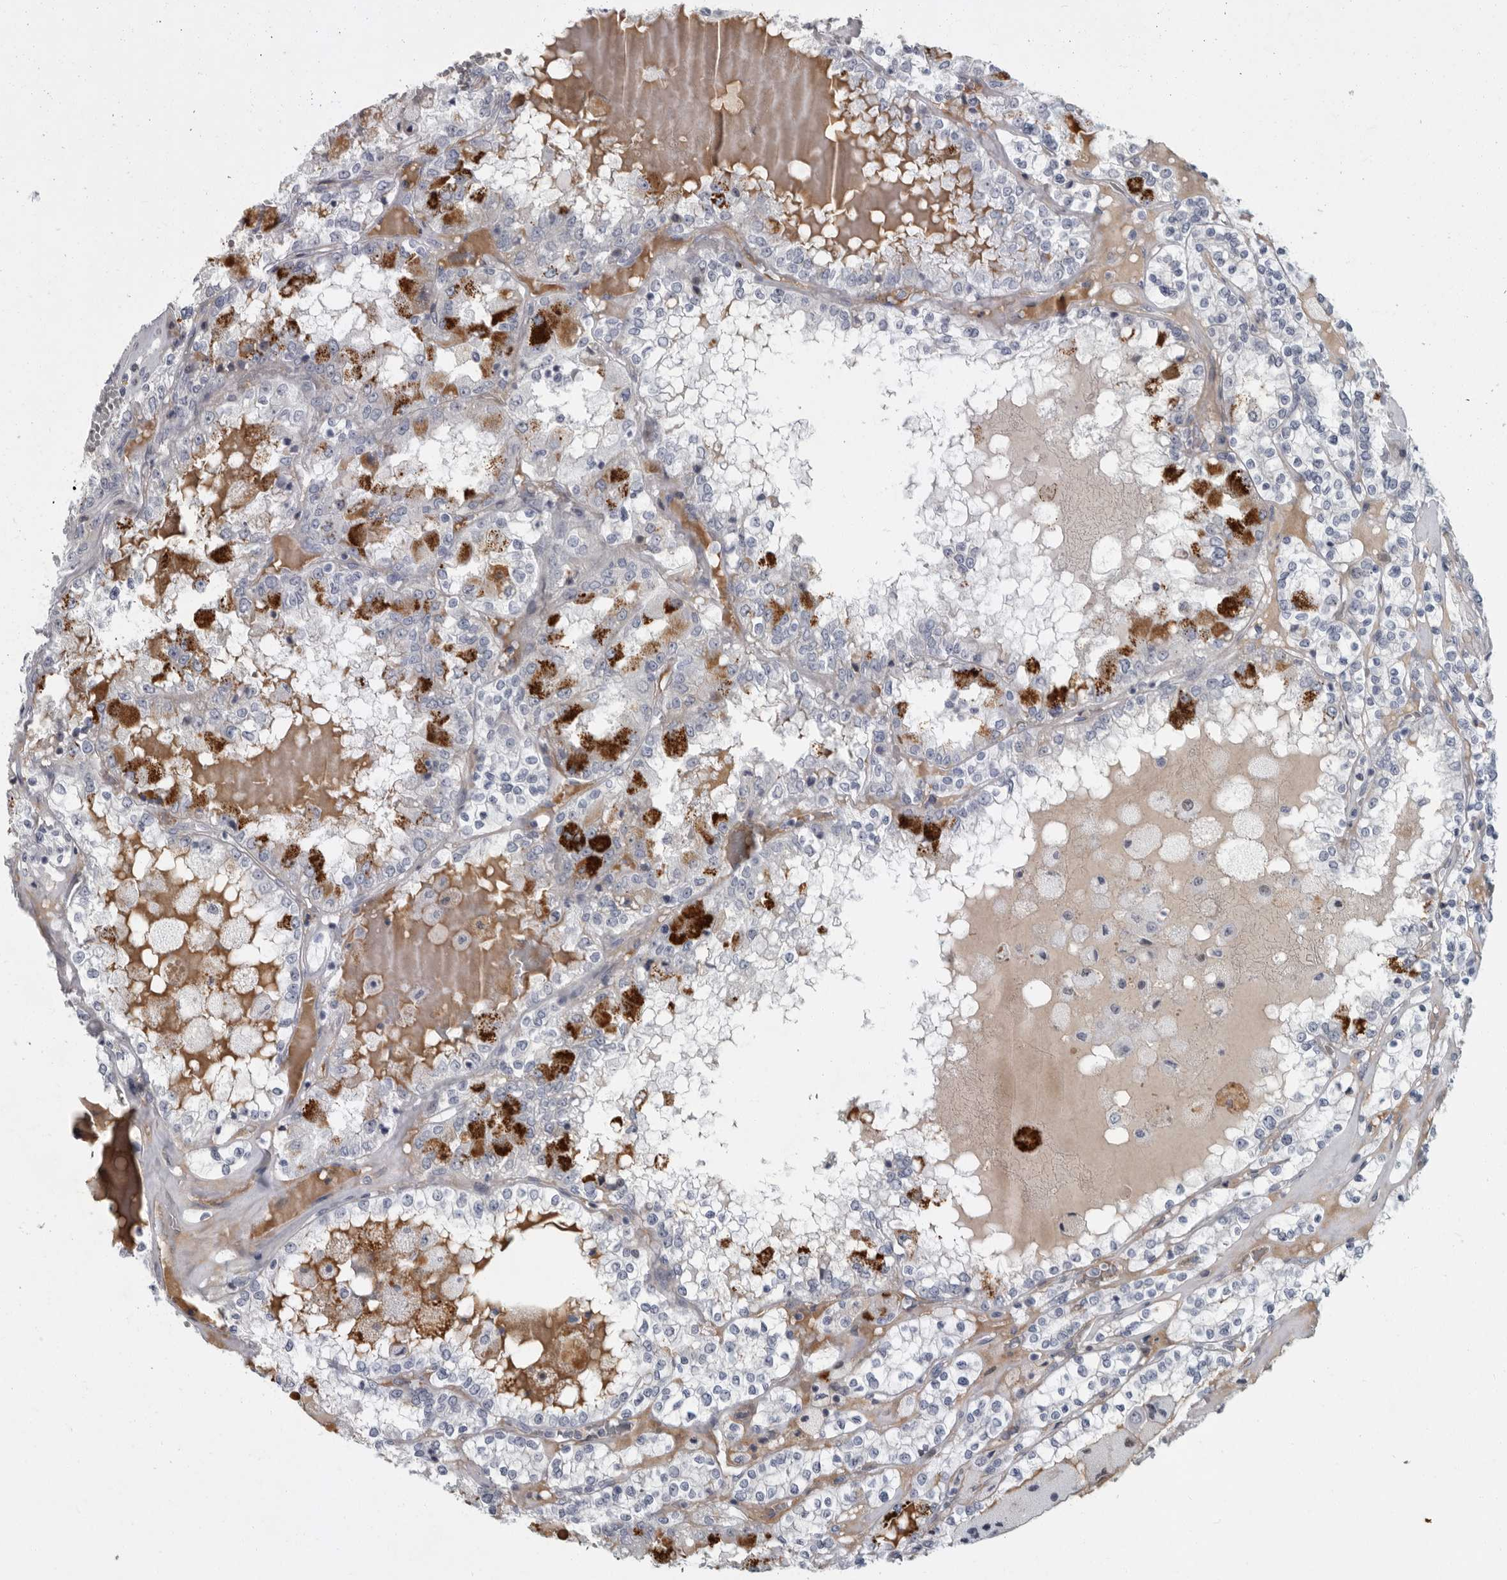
{"staining": {"intensity": "negative", "quantity": "none", "location": "none"}, "tissue": "renal cancer", "cell_type": "Tumor cells", "image_type": "cancer", "snomed": [{"axis": "morphology", "description": "Adenocarcinoma, NOS"}, {"axis": "topography", "description": "Kidney"}], "caption": "IHC histopathology image of neoplastic tissue: human adenocarcinoma (renal) stained with DAB exhibits no significant protein staining in tumor cells.", "gene": "SLC25A39", "patient": {"sex": "female", "age": 56}}